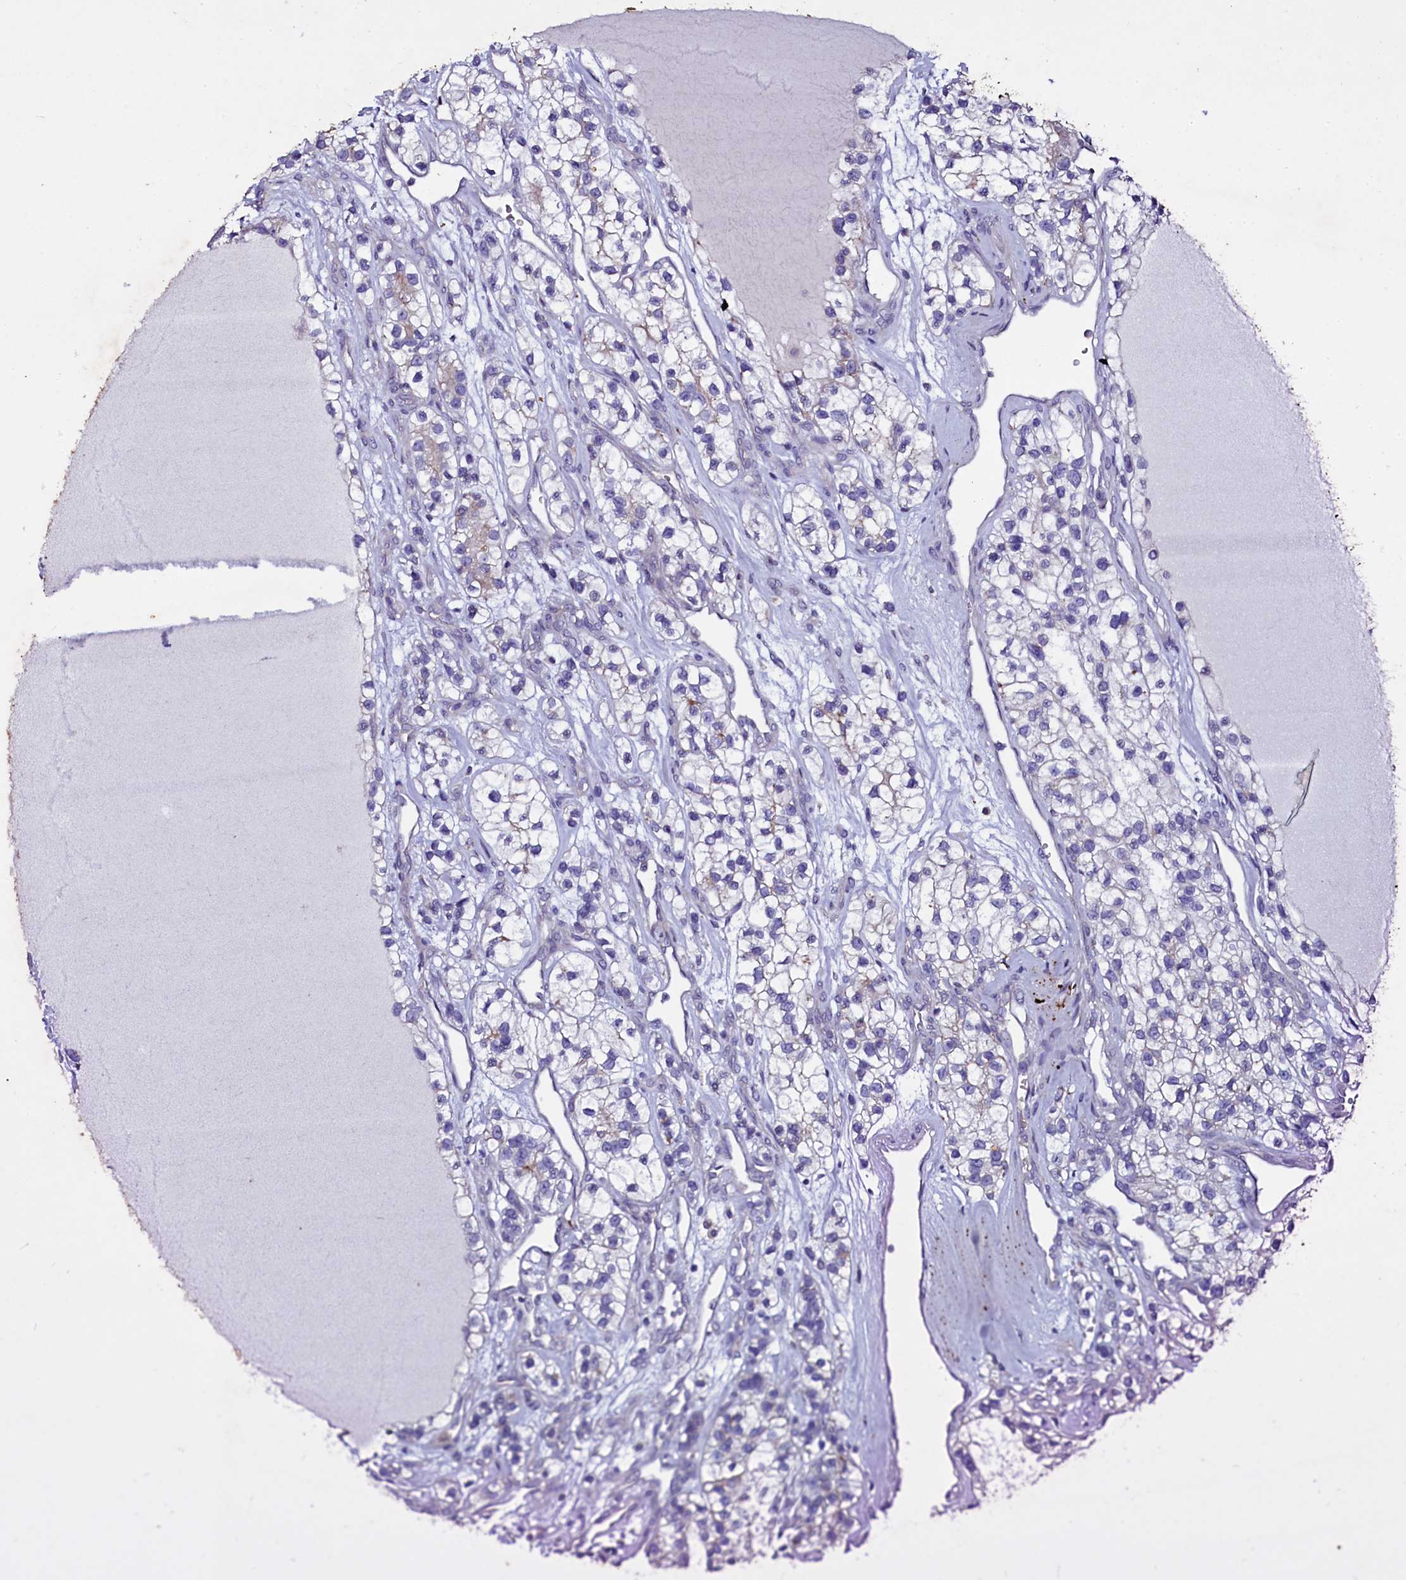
{"staining": {"intensity": "negative", "quantity": "none", "location": "none"}, "tissue": "renal cancer", "cell_type": "Tumor cells", "image_type": "cancer", "snomed": [{"axis": "morphology", "description": "Adenocarcinoma, NOS"}, {"axis": "topography", "description": "Kidney"}], "caption": "Renal cancer (adenocarcinoma) was stained to show a protein in brown. There is no significant staining in tumor cells. Nuclei are stained in blue.", "gene": "SELENOT", "patient": {"sex": "female", "age": 57}}